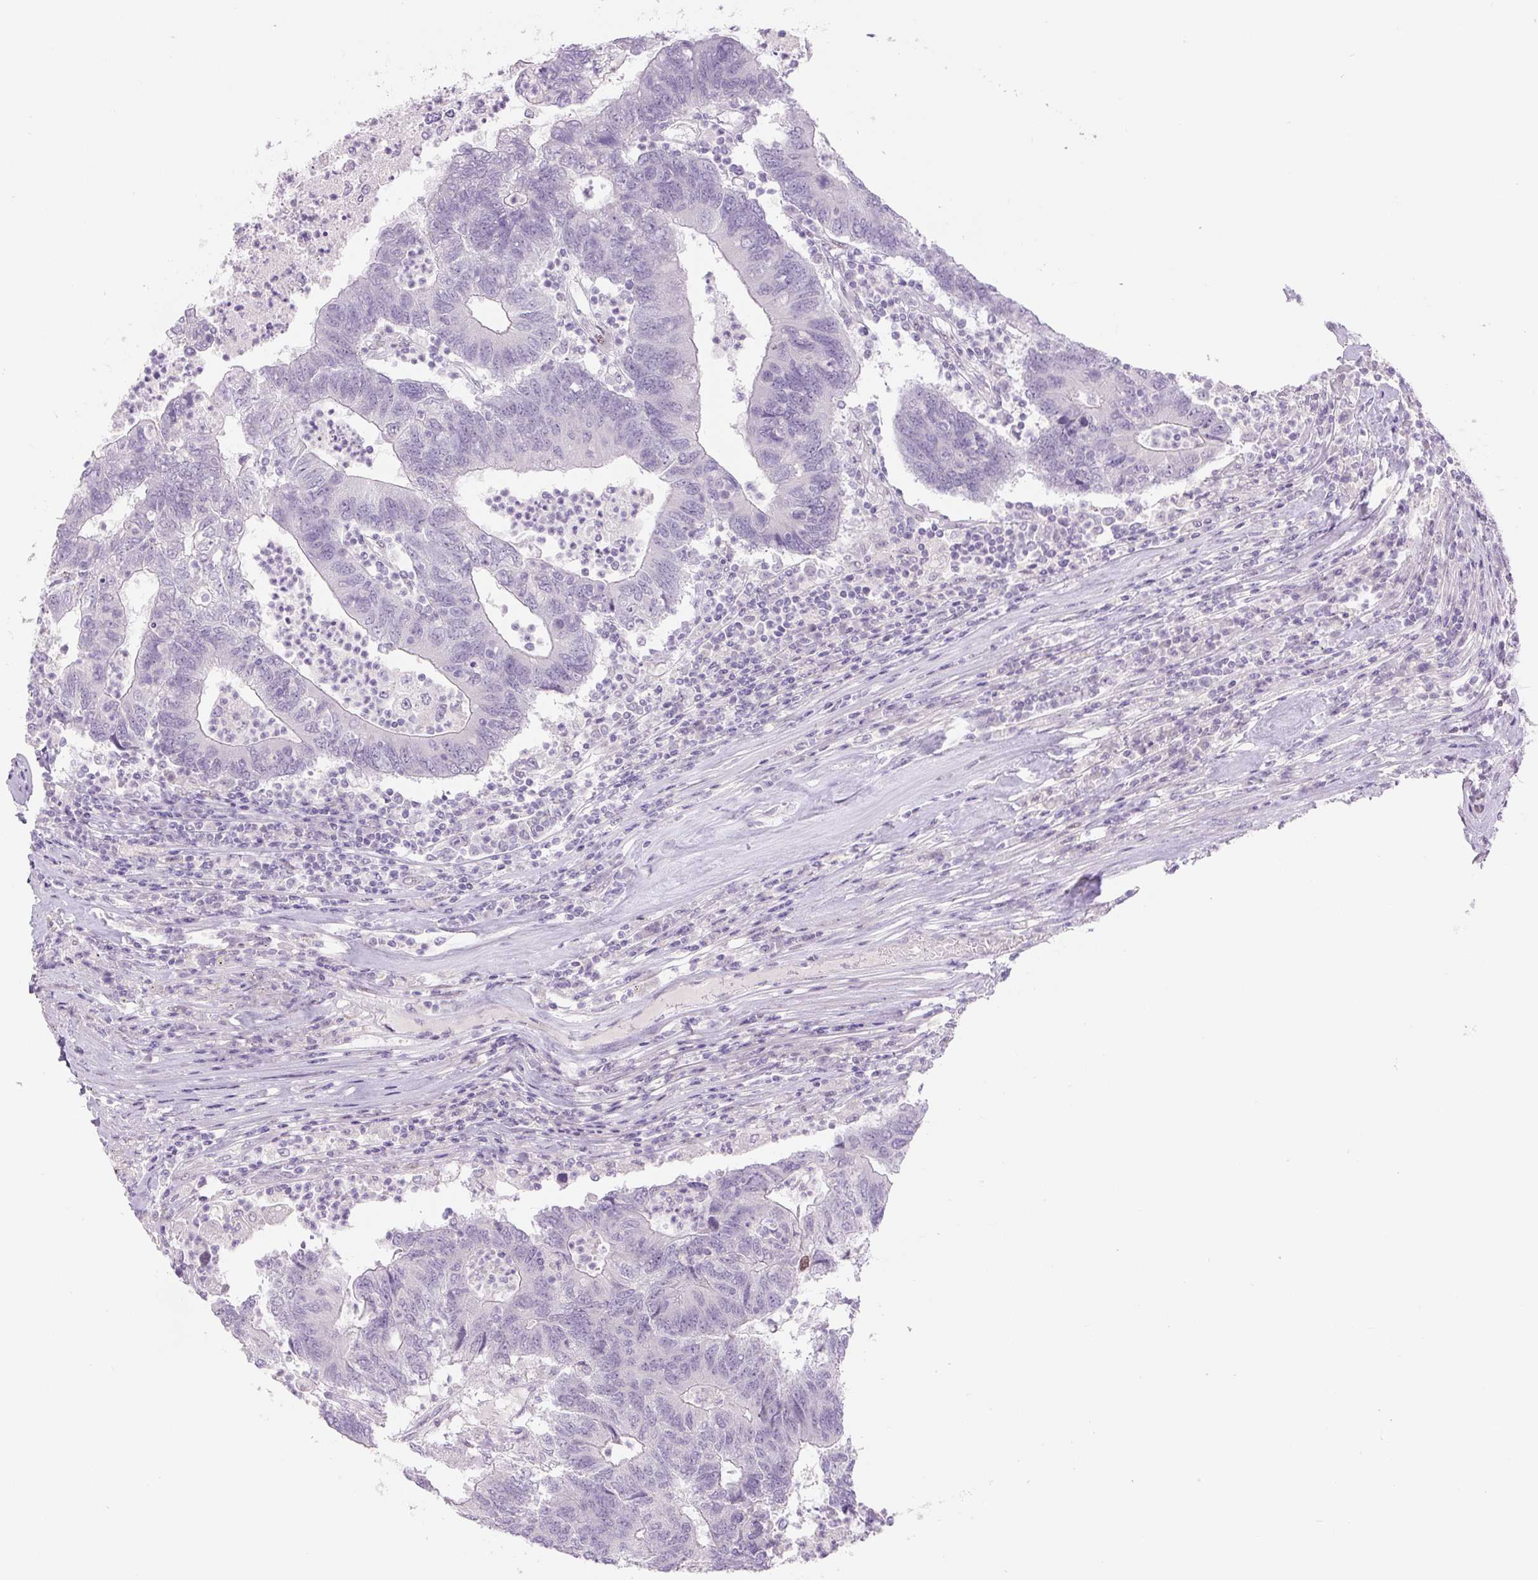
{"staining": {"intensity": "negative", "quantity": "none", "location": "none"}, "tissue": "colorectal cancer", "cell_type": "Tumor cells", "image_type": "cancer", "snomed": [{"axis": "morphology", "description": "Adenocarcinoma, NOS"}, {"axis": "topography", "description": "Colon"}], "caption": "The photomicrograph exhibits no significant staining in tumor cells of colorectal cancer. The staining is performed using DAB brown chromogen with nuclei counter-stained in using hematoxylin.", "gene": "SIX1", "patient": {"sex": "female", "age": 48}}